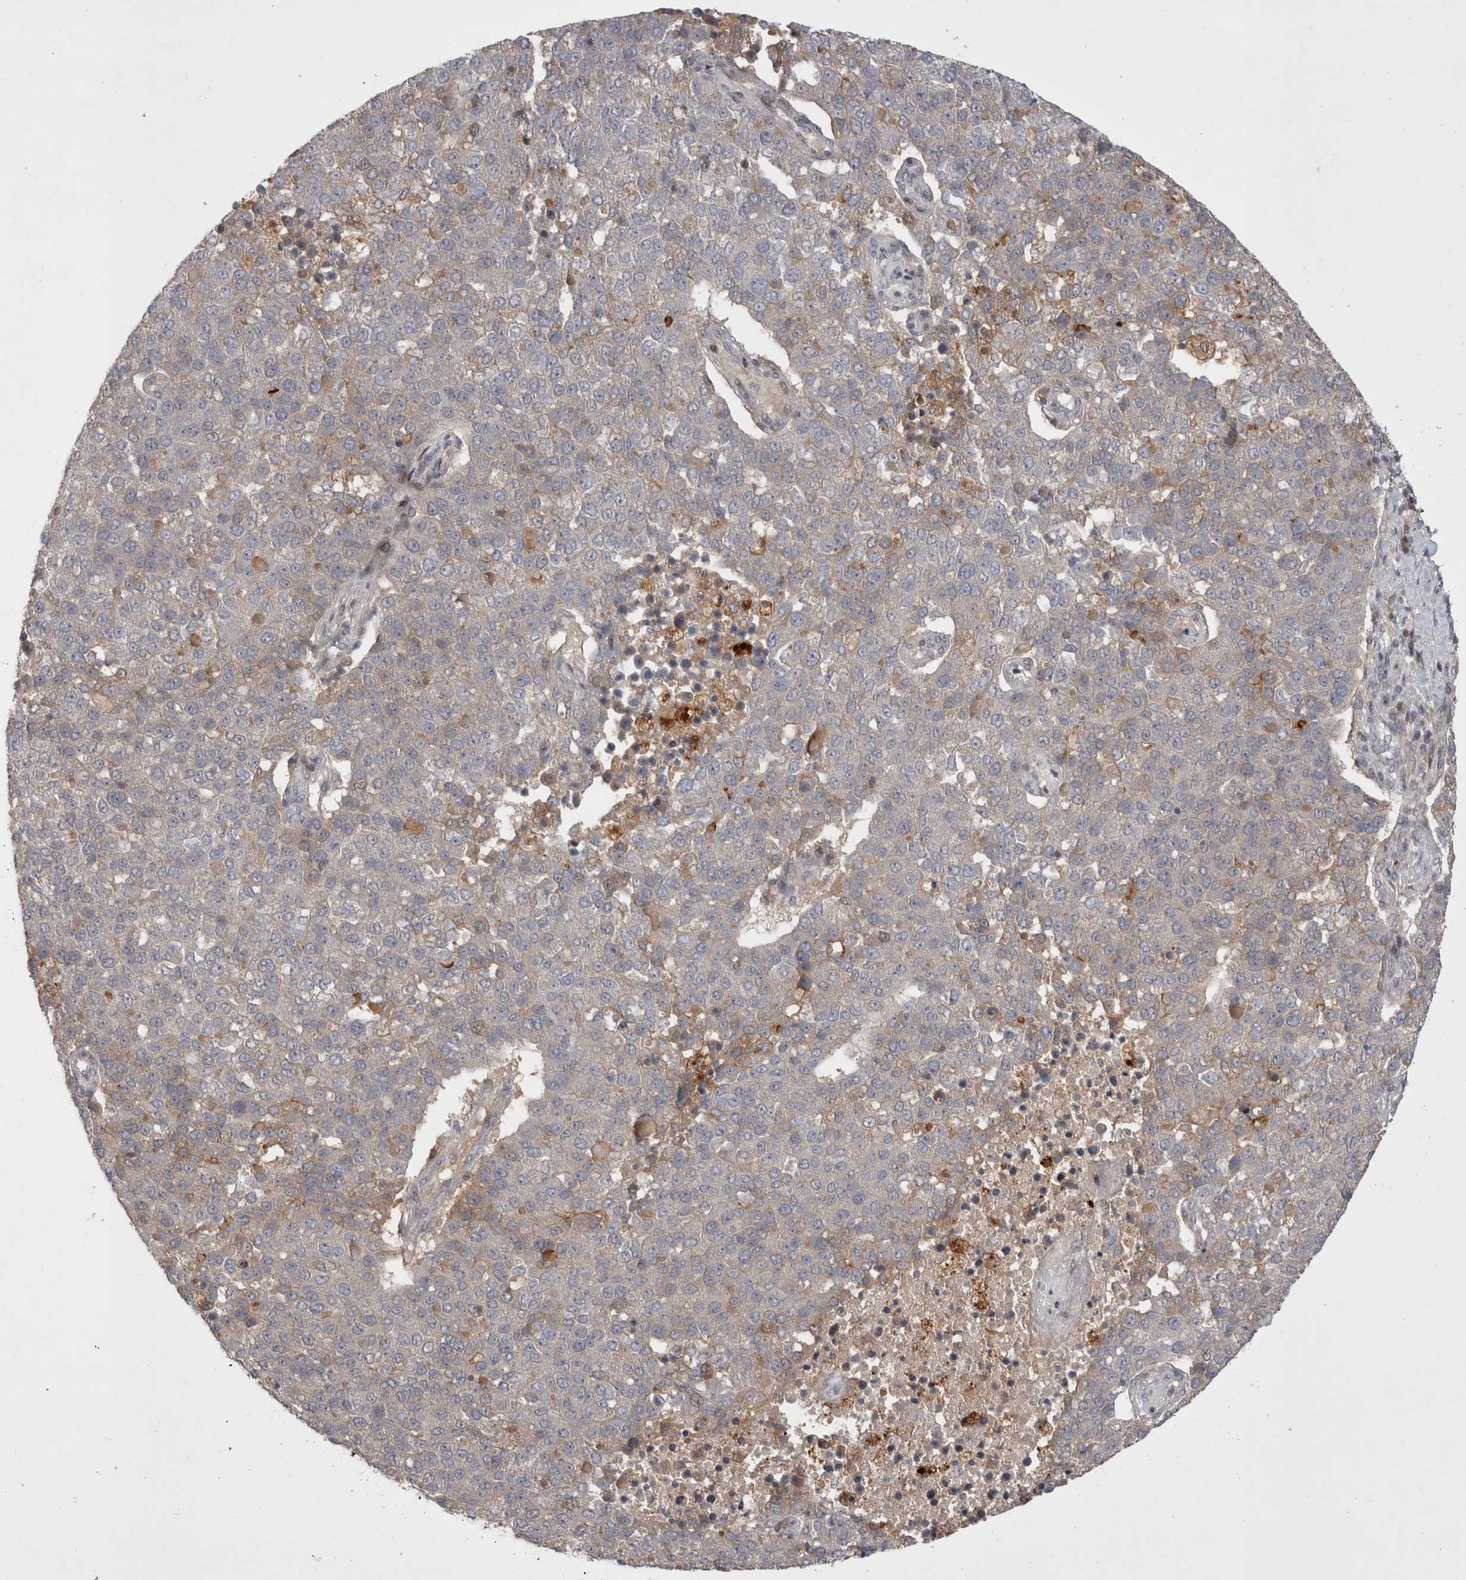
{"staining": {"intensity": "weak", "quantity": "<25%", "location": "cytoplasmic/membranous"}, "tissue": "pancreatic cancer", "cell_type": "Tumor cells", "image_type": "cancer", "snomed": [{"axis": "morphology", "description": "Adenocarcinoma, NOS"}, {"axis": "topography", "description": "Pancreas"}], "caption": "DAB (3,3'-diaminobenzidine) immunohistochemical staining of pancreatic adenocarcinoma displays no significant expression in tumor cells.", "gene": "PLEKHM1", "patient": {"sex": "female", "age": 61}}